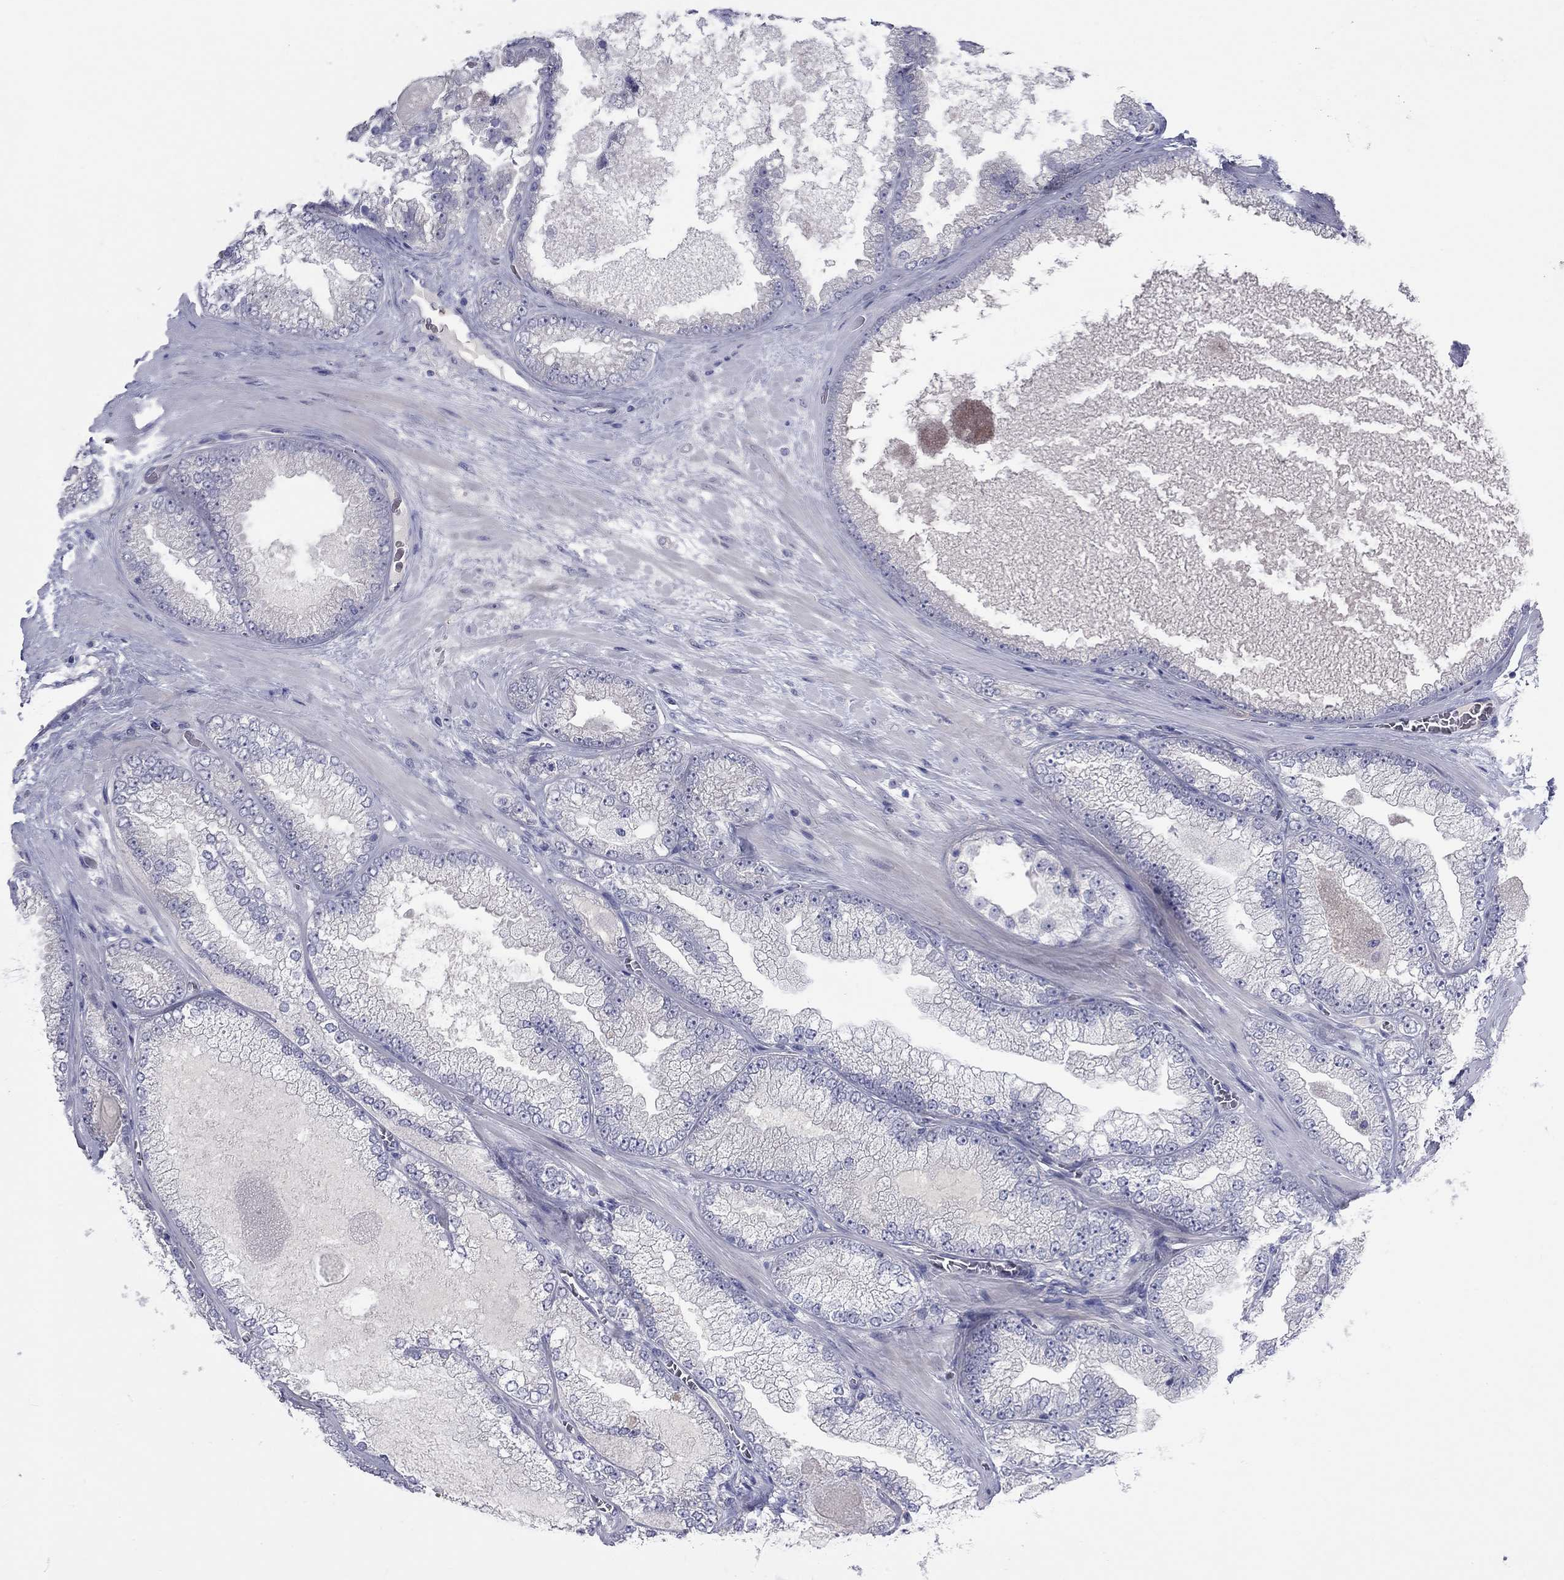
{"staining": {"intensity": "negative", "quantity": "none", "location": "none"}, "tissue": "prostate cancer", "cell_type": "Tumor cells", "image_type": "cancer", "snomed": [{"axis": "morphology", "description": "Adenocarcinoma, Low grade"}, {"axis": "topography", "description": "Prostate"}], "caption": "Adenocarcinoma (low-grade) (prostate) stained for a protein using immunohistochemistry (IHC) shows no positivity tumor cells.", "gene": "UNC119B", "patient": {"sex": "male", "age": 57}}